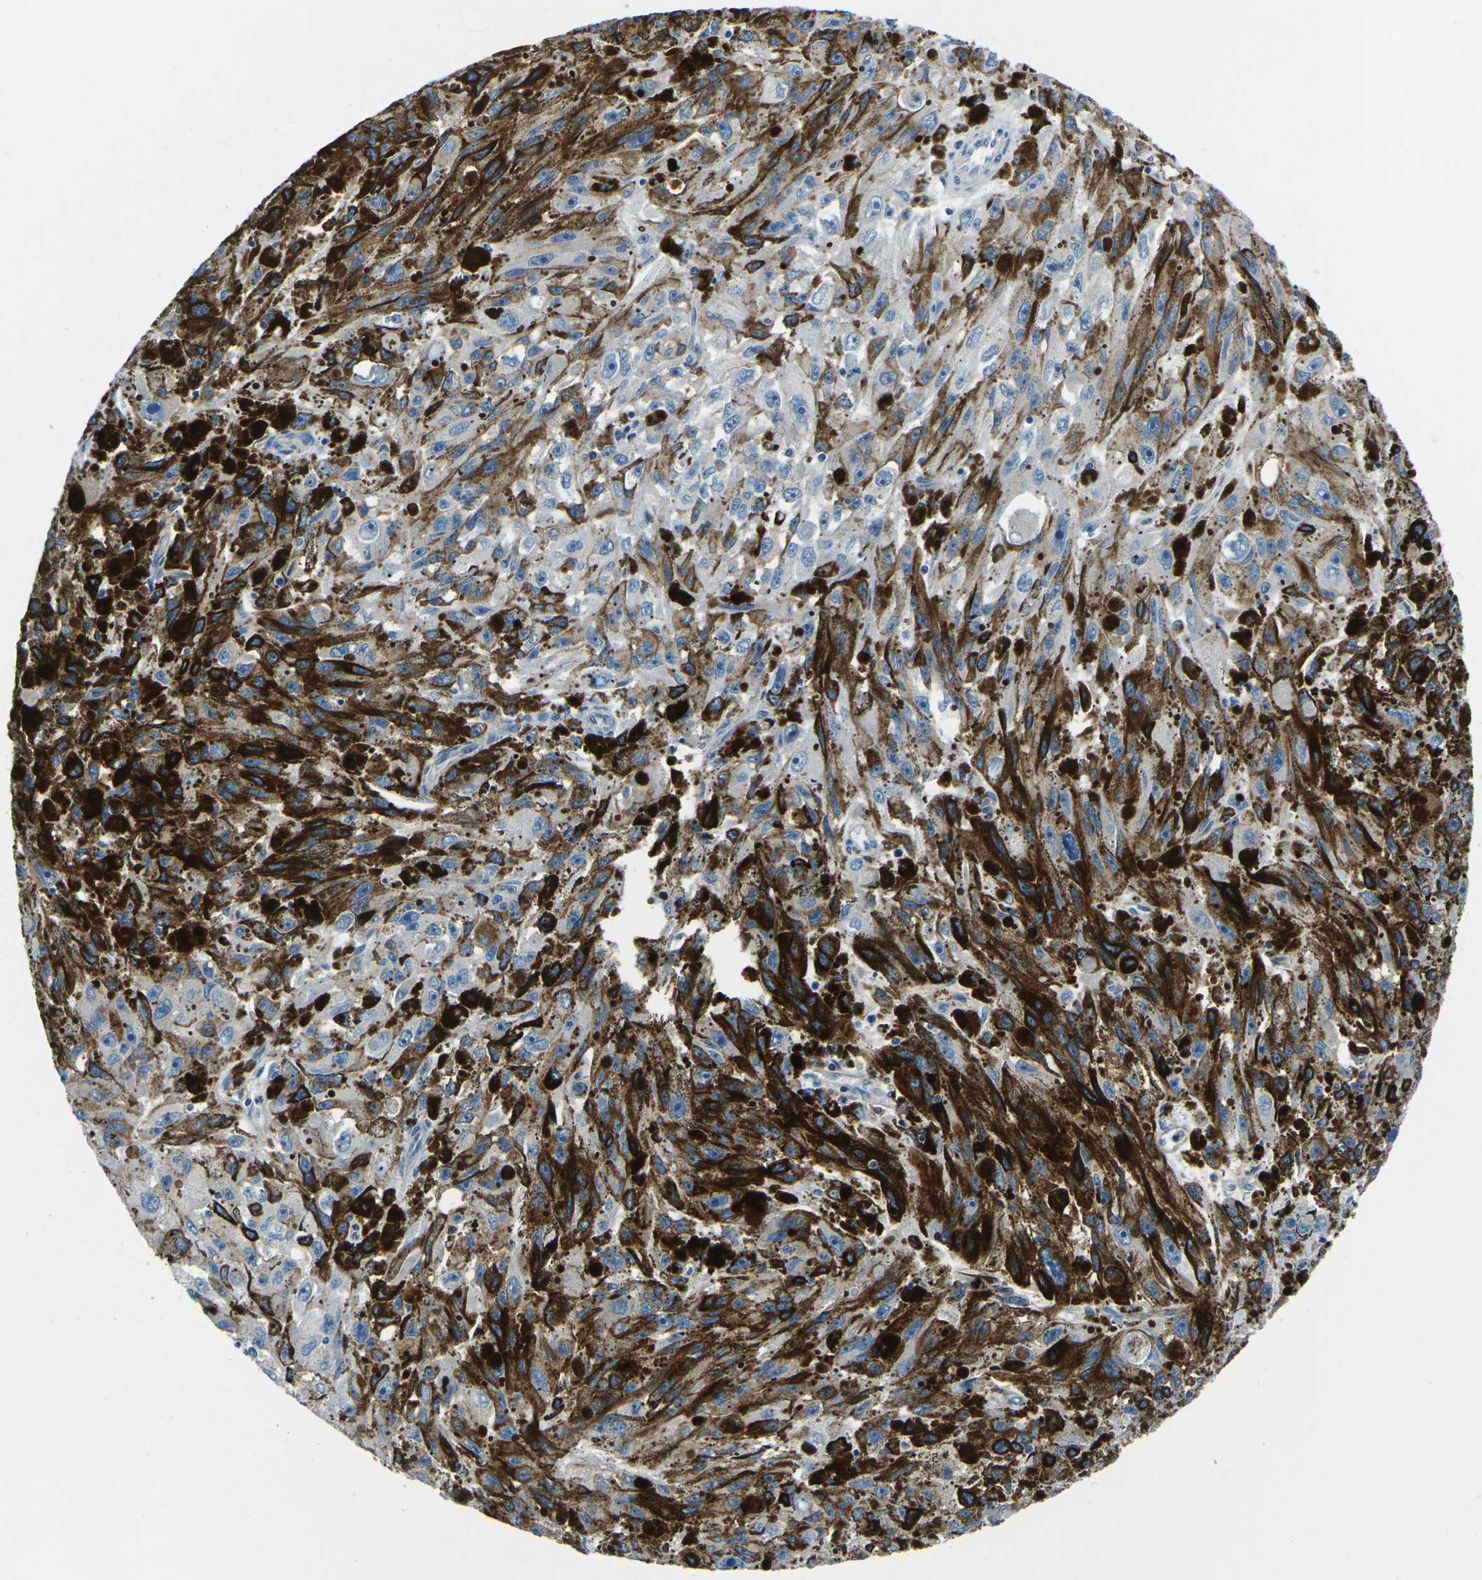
{"staining": {"intensity": "negative", "quantity": "none", "location": "none"}, "tissue": "melanoma", "cell_type": "Tumor cells", "image_type": "cancer", "snomed": [{"axis": "morphology", "description": "Malignant melanoma, NOS"}, {"axis": "topography", "description": "Skin"}], "caption": "Tumor cells are negative for brown protein staining in malignant melanoma. The staining is performed using DAB brown chromogen with nuclei counter-stained in using hematoxylin.", "gene": "CD1D", "patient": {"sex": "female", "age": 104}}